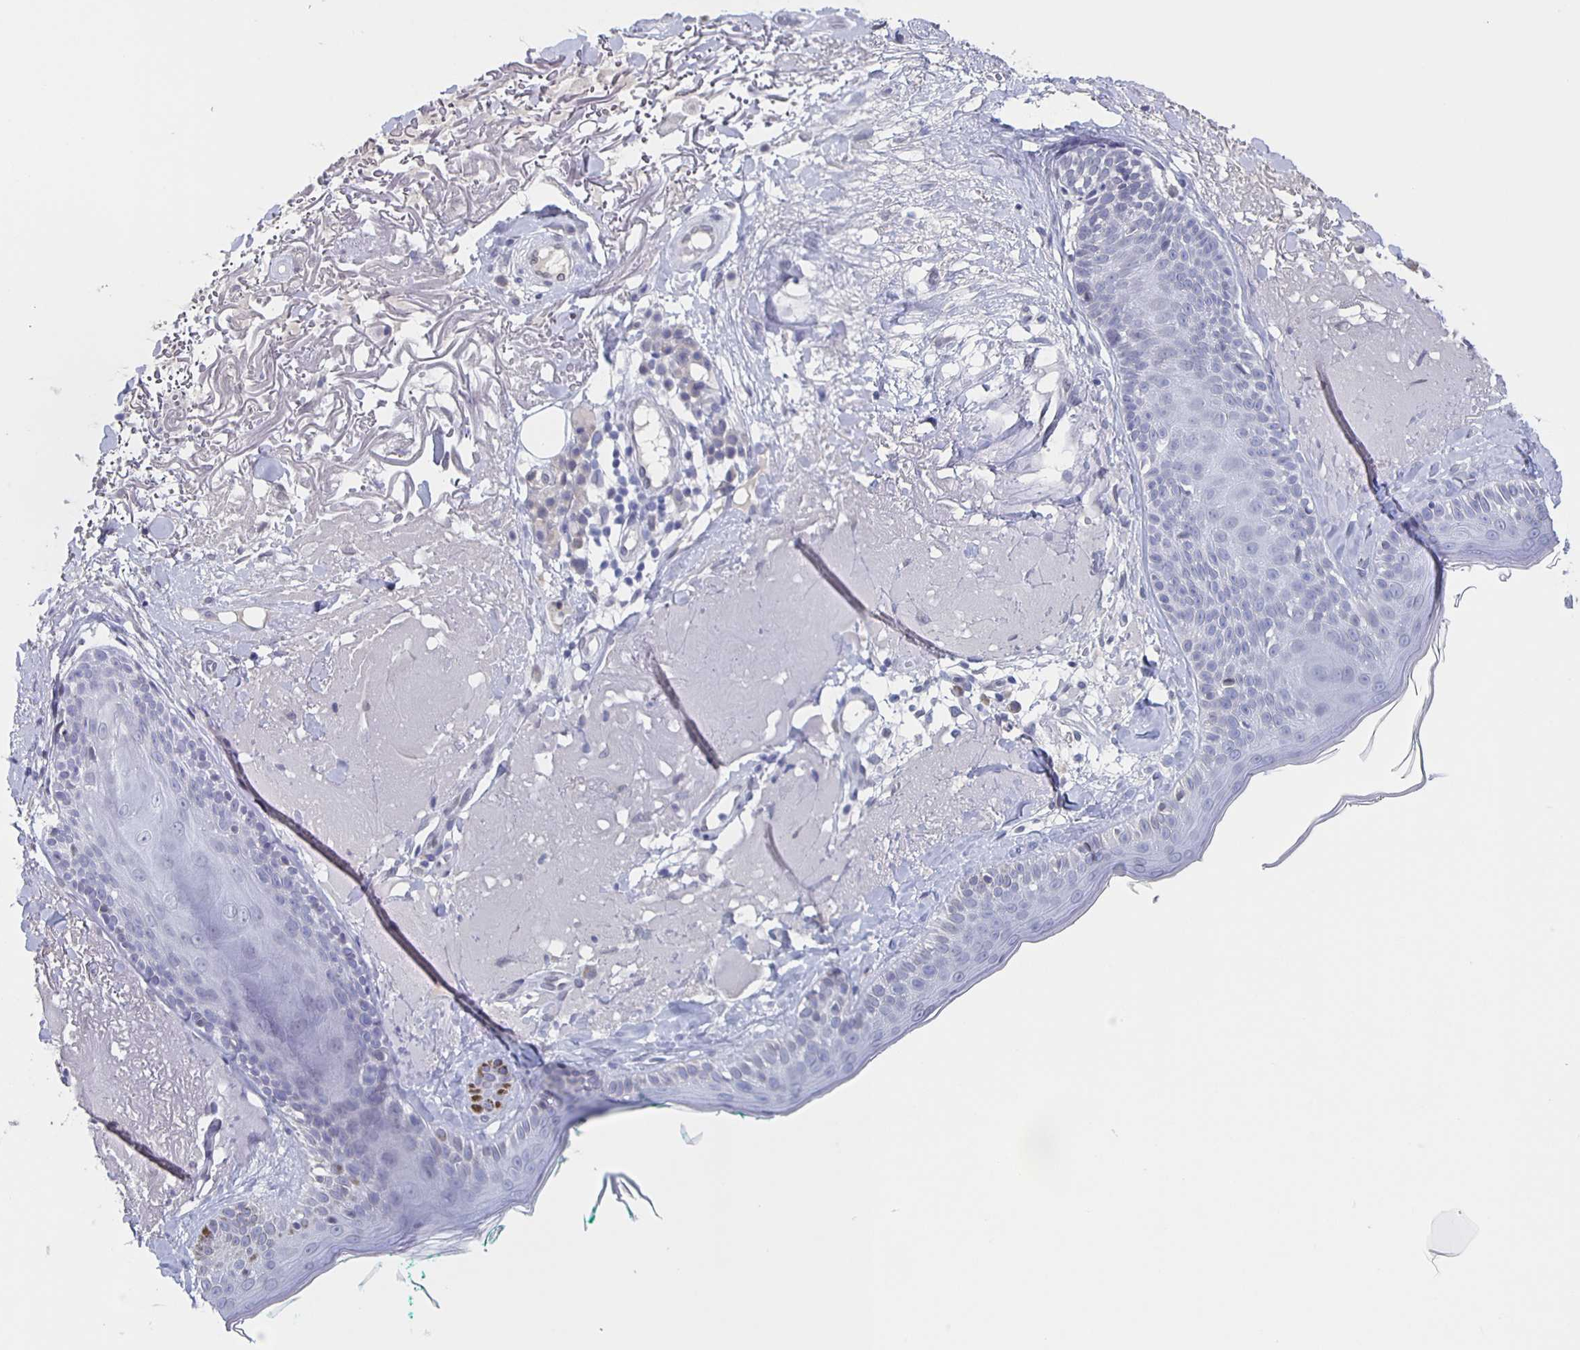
{"staining": {"intensity": "negative", "quantity": "none", "location": "none"}, "tissue": "skin", "cell_type": "Fibroblasts", "image_type": "normal", "snomed": [{"axis": "morphology", "description": "Normal tissue, NOS"}, {"axis": "topography", "description": "Skin"}], "caption": "Immunohistochemistry image of normal skin stained for a protein (brown), which reveals no expression in fibroblasts. (Brightfield microscopy of DAB immunohistochemistry at high magnification).", "gene": "CCDC17", "patient": {"sex": "male", "age": 73}}